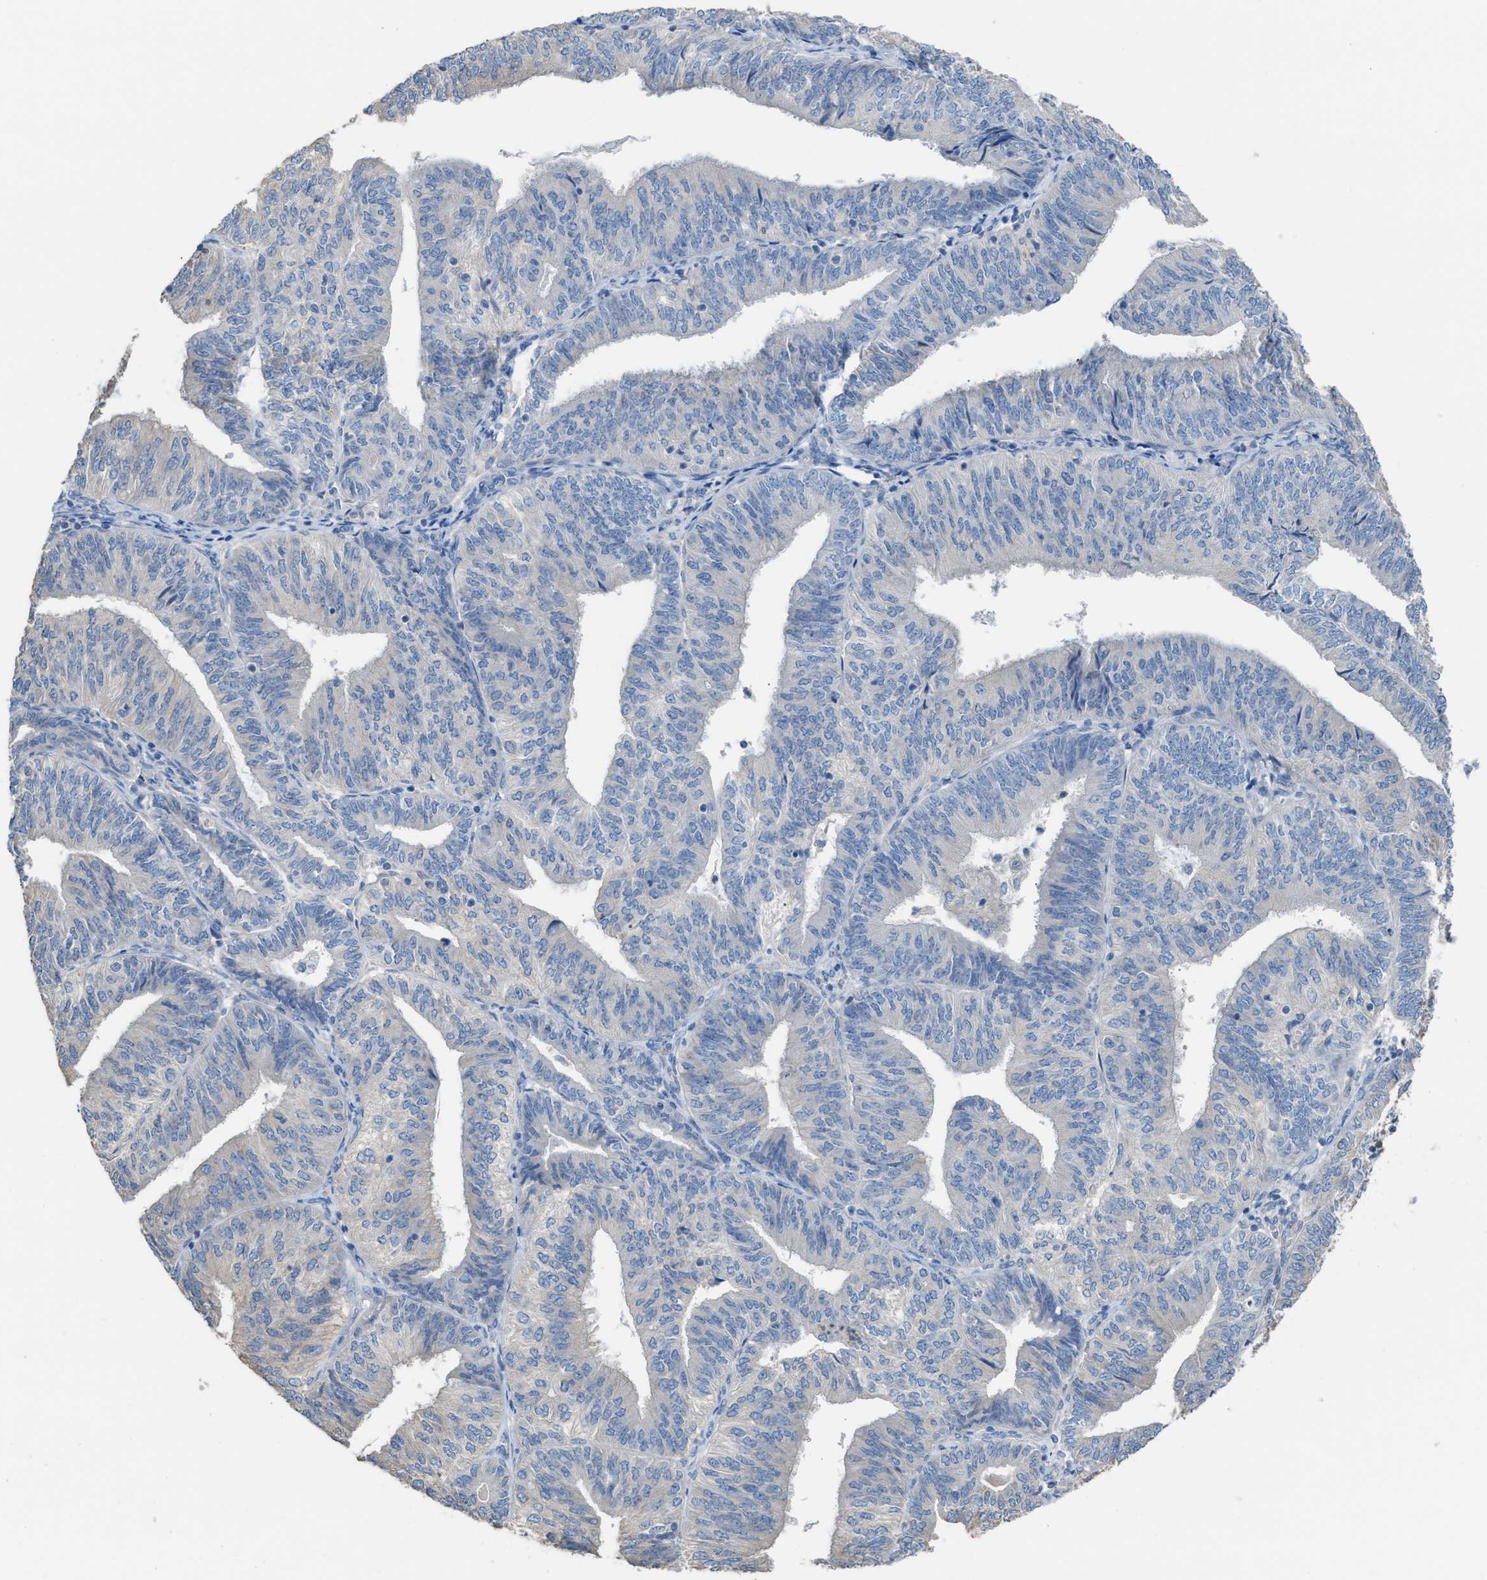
{"staining": {"intensity": "negative", "quantity": "none", "location": "none"}, "tissue": "endometrial cancer", "cell_type": "Tumor cells", "image_type": "cancer", "snomed": [{"axis": "morphology", "description": "Adenocarcinoma, NOS"}, {"axis": "topography", "description": "Endometrium"}], "caption": "This is an IHC histopathology image of adenocarcinoma (endometrial). There is no expression in tumor cells.", "gene": "NQO2", "patient": {"sex": "female", "age": 58}}